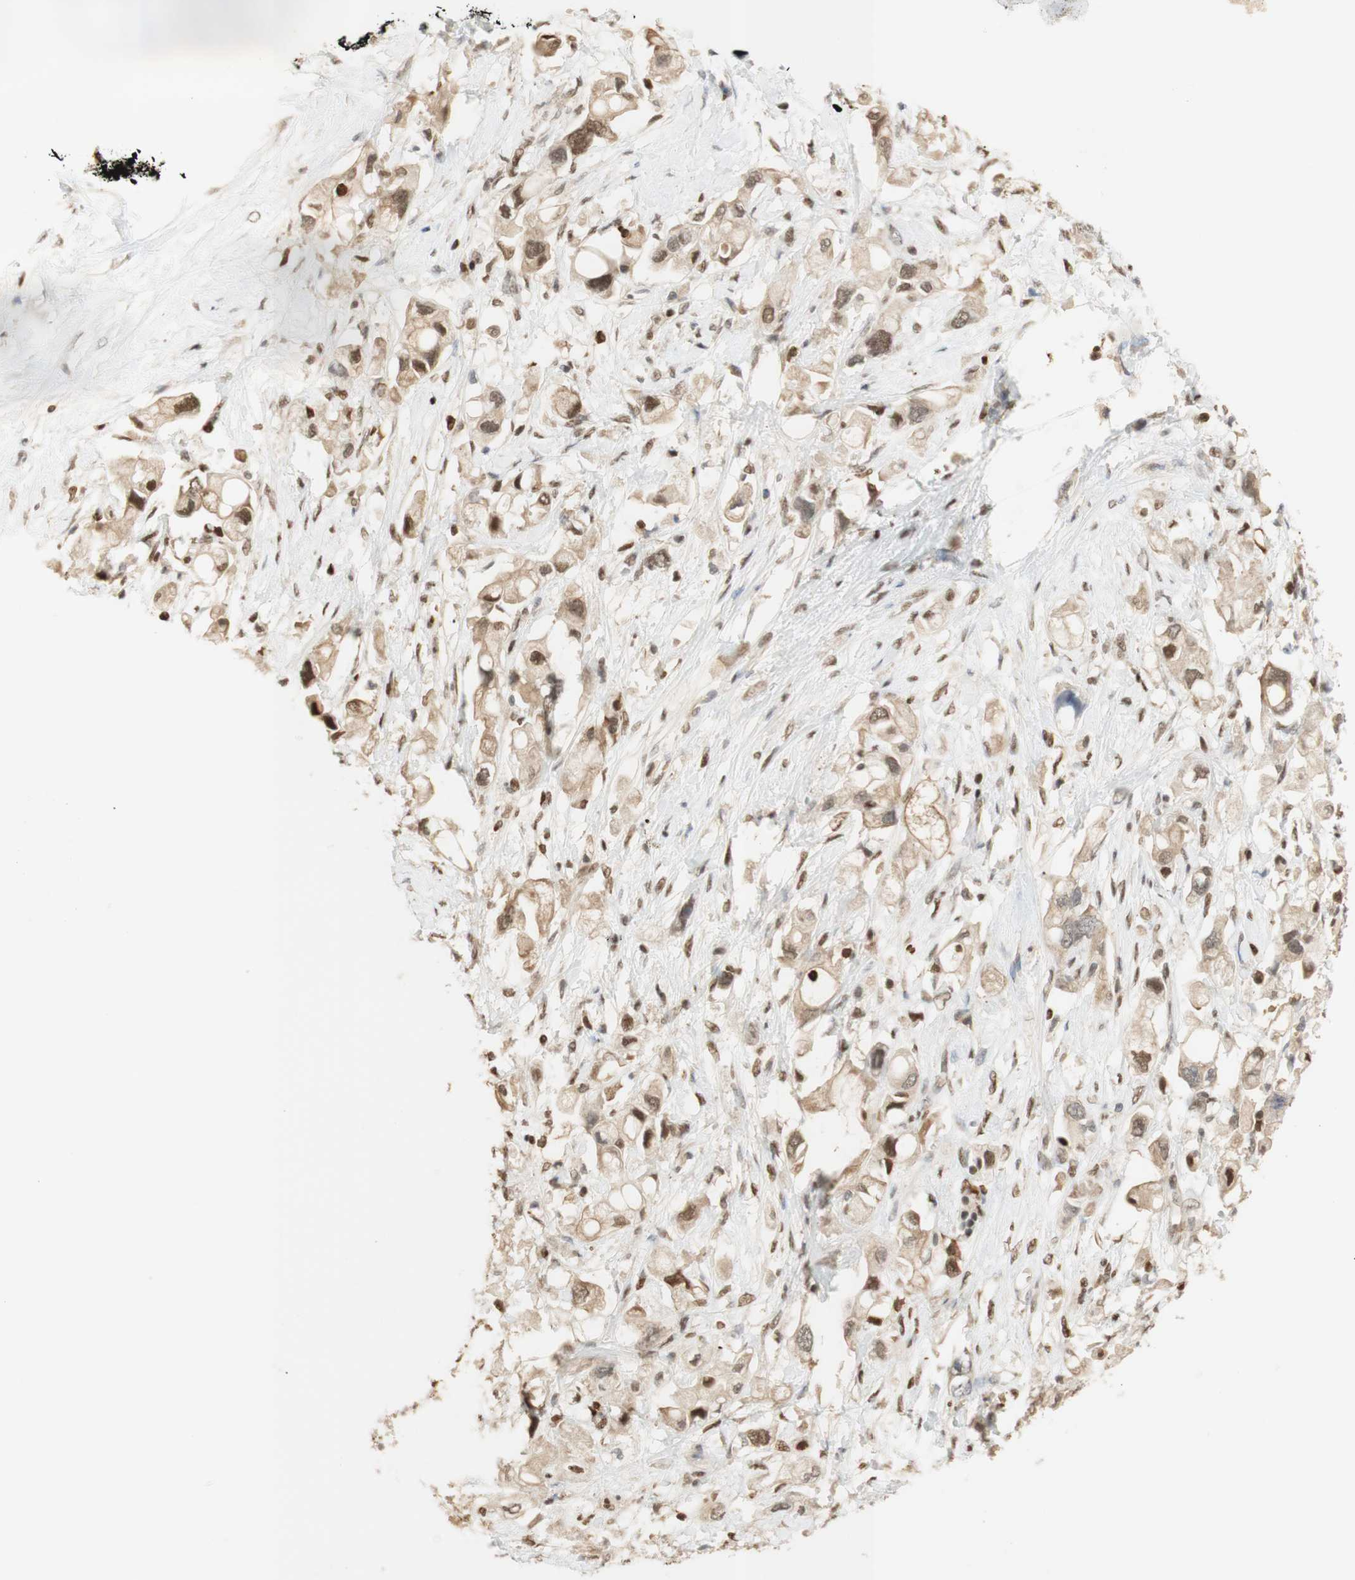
{"staining": {"intensity": "moderate", "quantity": ">75%", "location": "cytoplasmic/membranous,nuclear"}, "tissue": "pancreatic cancer", "cell_type": "Tumor cells", "image_type": "cancer", "snomed": [{"axis": "morphology", "description": "Adenocarcinoma, NOS"}, {"axis": "topography", "description": "Pancreas"}], "caption": "This is a photomicrograph of immunohistochemistry (IHC) staining of adenocarcinoma (pancreatic), which shows moderate staining in the cytoplasmic/membranous and nuclear of tumor cells.", "gene": "NAP1L4", "patient": {"sex": "female", "age": 56}}